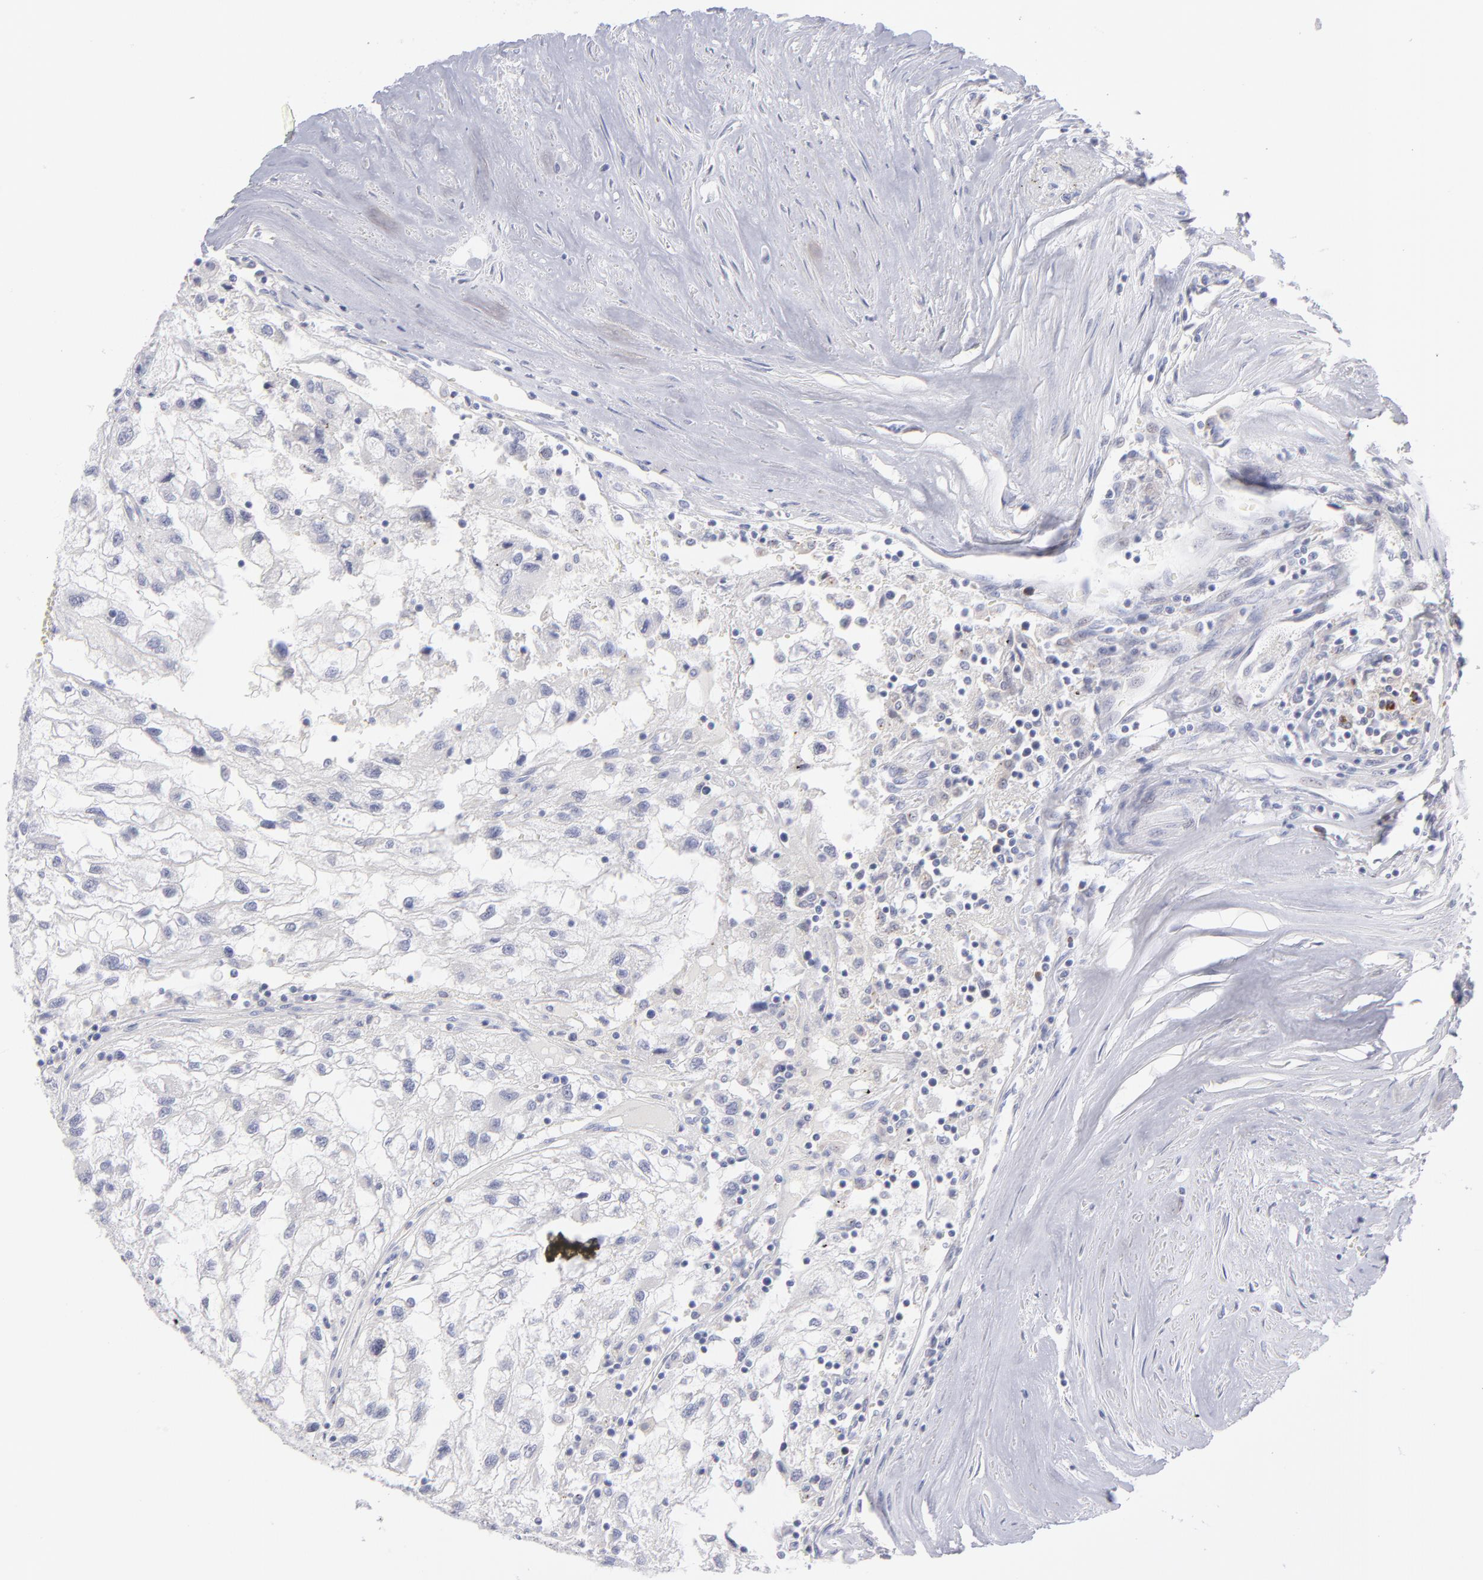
{"staining": {"intensity": "negative", "quantity": "none", "location": "none"}, "tissue": "renal cancer", "cell_type": "Tumor cells", "image_type": "cancer", "snomed": [{"axis": "morphology", "description": "Normal tissue, NOS"}, {"axis": "morphology", "description": "Adenocarcinoma, NOS"}, {"axis": "topography", "description": "Kidney"}], "caption": "Histopathology image shows no protein positivity in tumor cells of renal adenocarcinoma tissue. The staining is performed using DAB (3,3'-diaminobenzidine) brown chromogen with nuclei counter-stained in using hematoxylin.", "gene": "MTHFD2", "patient": {"sex": "male", "age": 71}}